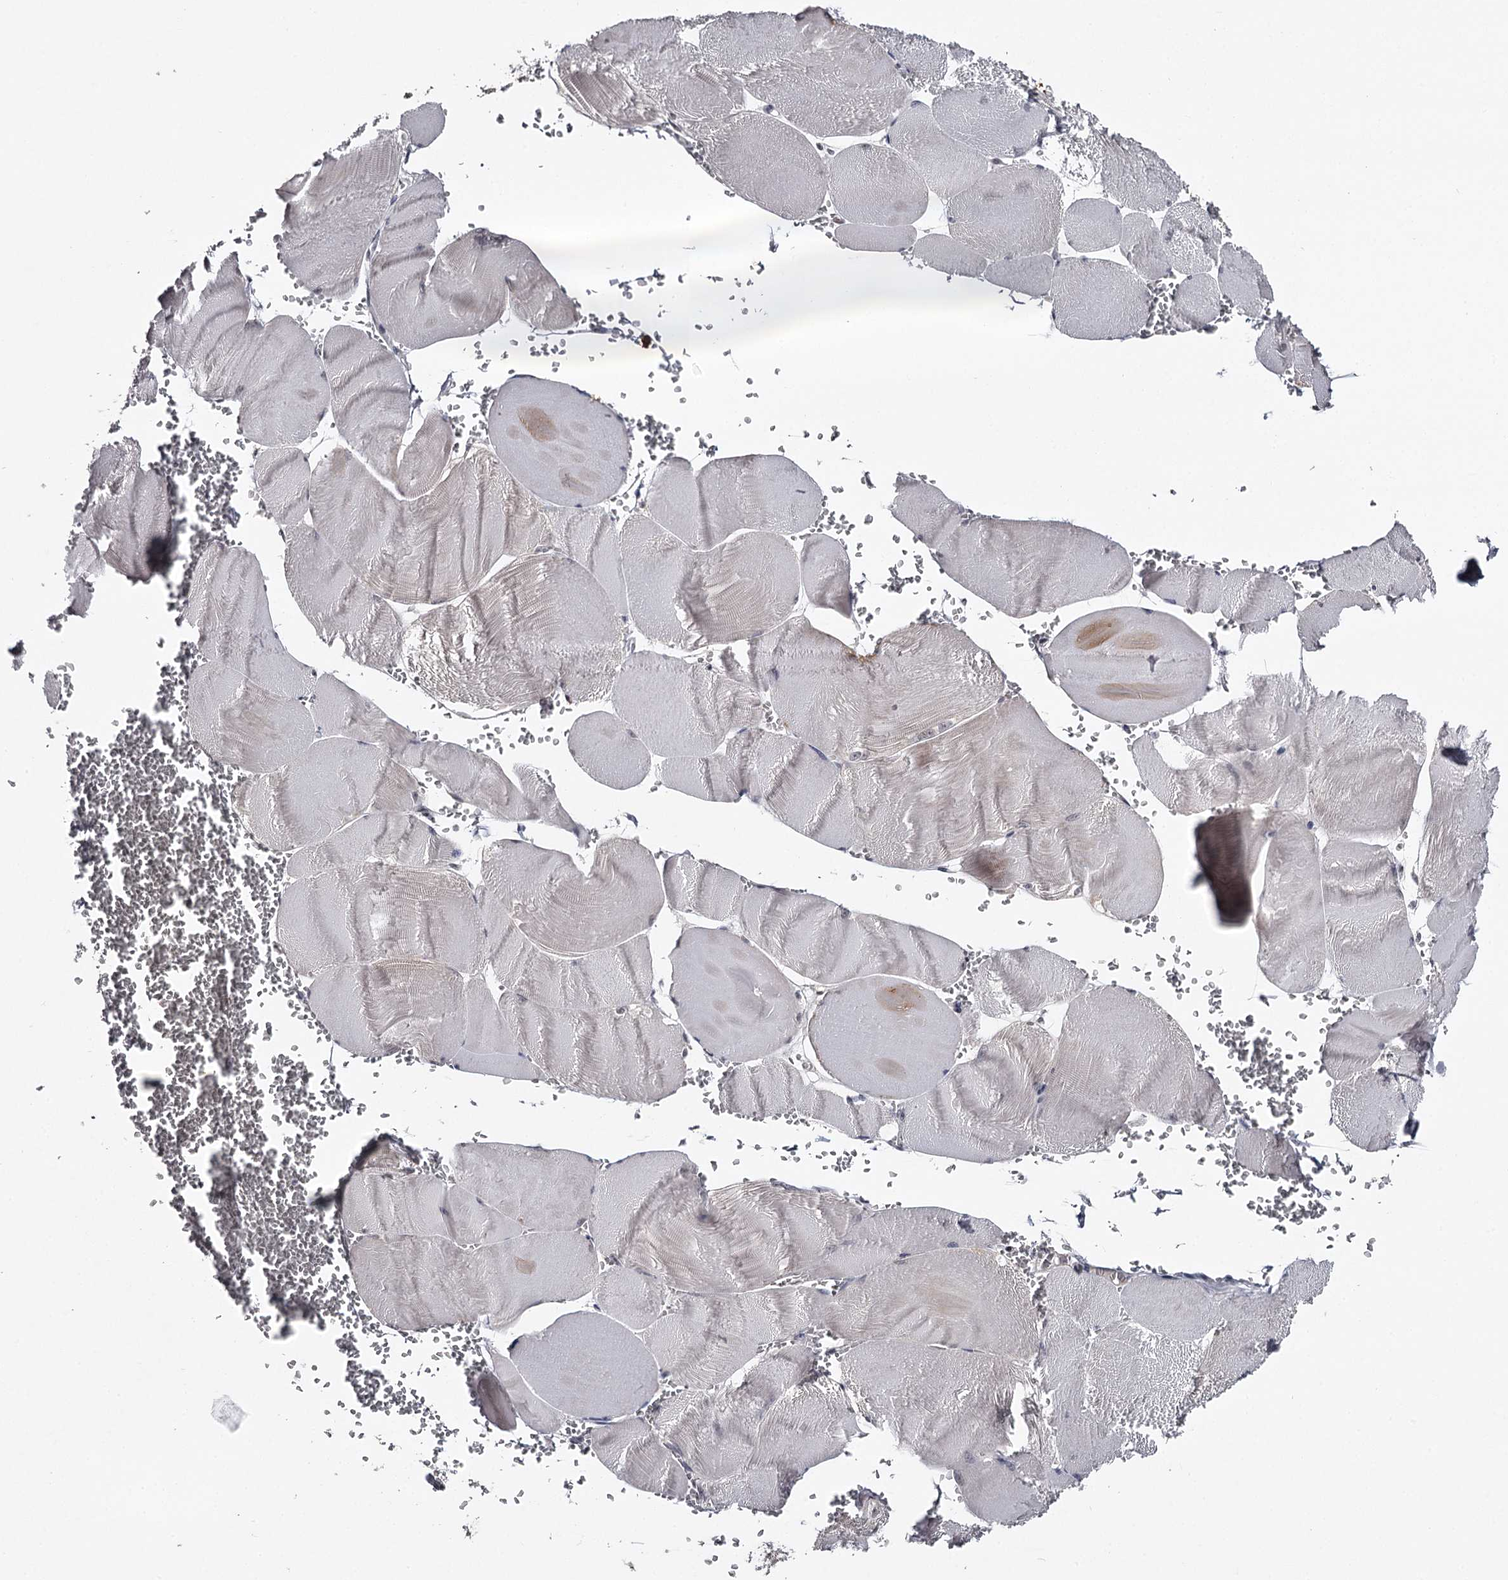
{"staining": {"intensity": "negative", "quantity": "none", "location": "none"}, "tissue": "skeletal muscle", "cell_type": "Myocytes", "image_type": "normal", "snomed": [{"axis": "morphology", "description": "Normal tissue, NOS"}, {"axis": "morphology", "description": "Basal cell carcinoma"}, {"axis": "topography", "description": "Skeletal muscle"}], "caption": "The micrograph reveals no staining of myocytes in normal skeletal muscle. Brightfield microscopy of immunohistochemistry (IHC) stained with DAB (3,3'-diaminobenzidine) (brown) and hematoxylin (blue), captured at high magnification.", "gene": "GTSF1", "patient": {"sex": "female", "age": 64}}